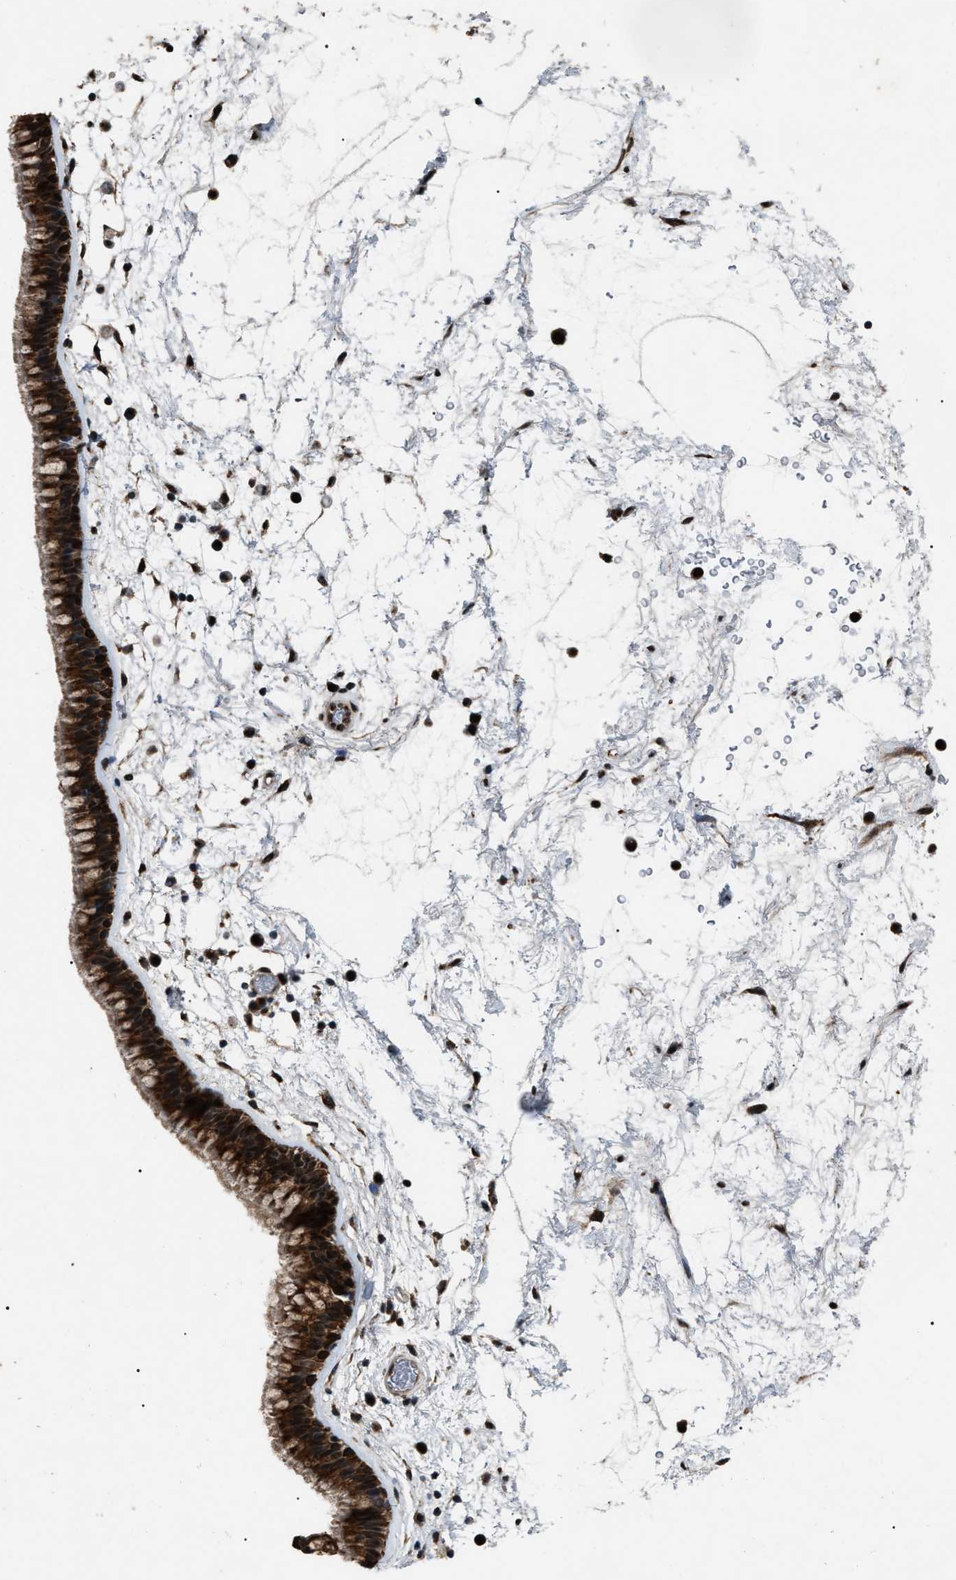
{"staining": {"intensity": "strong", "quantity": ">75%", "location": "cytoplasmic/membranous"}, "tissue": "nasopharynx", "cell_type": "Respiratory epithelial cells", "image_type": "normal", "snomed": [{"axis": "morphology", "description": "Normal tissue, NOS"}, {"axis": "morphology", "description": "Inflammation, NOS"}, {"axis": "topography", "description": "Nasopharynx"}], "caption": "Strong cytoplasmic/membranous positivity for a protein is present in approximately >75% of respiratory epithelial cells of normal nasopharynx using immunohistochemistry (IHC).", "gene": "ZFAND2A", "patient": {"sex": "male", "age": 48}}